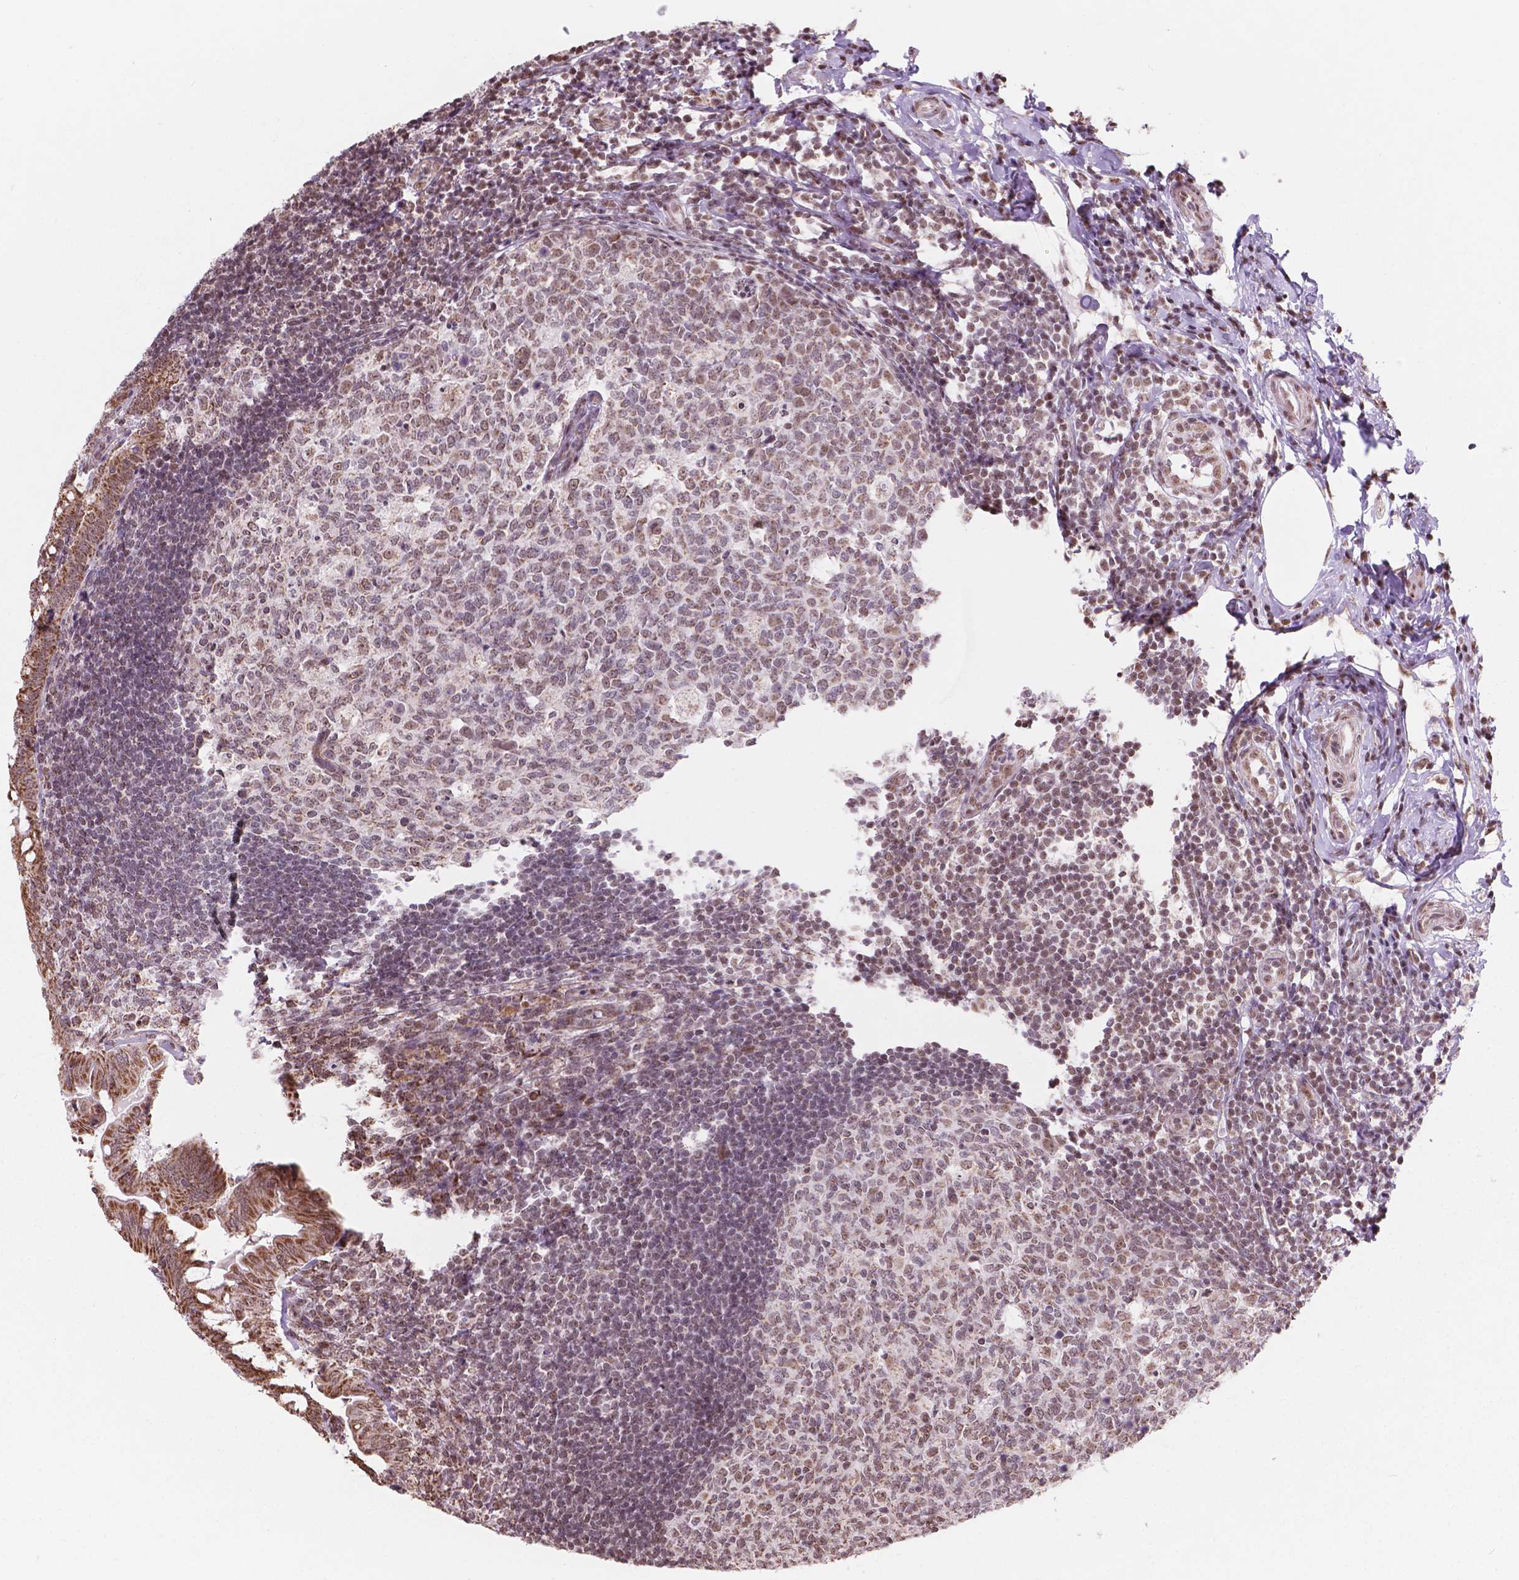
{"staining": {"intensity": "moderate", "quantity": ">75%", "location": "cytoplasmic/membranous,nuclear"}, "tissue": "appendix", "cell_type": "Glandular cells", "image_type": "normal", "snomed": [{"axis": "morphology", "description": "Normal tissue, NOS"}, {"axis": "morphology", "description": "Inflammation, NOS"}, {"axis": "topography", "description": "Appendix"}], "caption": "The micrograph displays immunohistochemical staining of benign appendix. There is moderate cytoplasmic/membranous,nuclear expression is identified in approximately >75% of glandular cells. The protein of interest is shown in brown color, while the nuclei are stained blue.", "gene": "NDUFA10", "patient": {"sex": "male", "age": 16}}